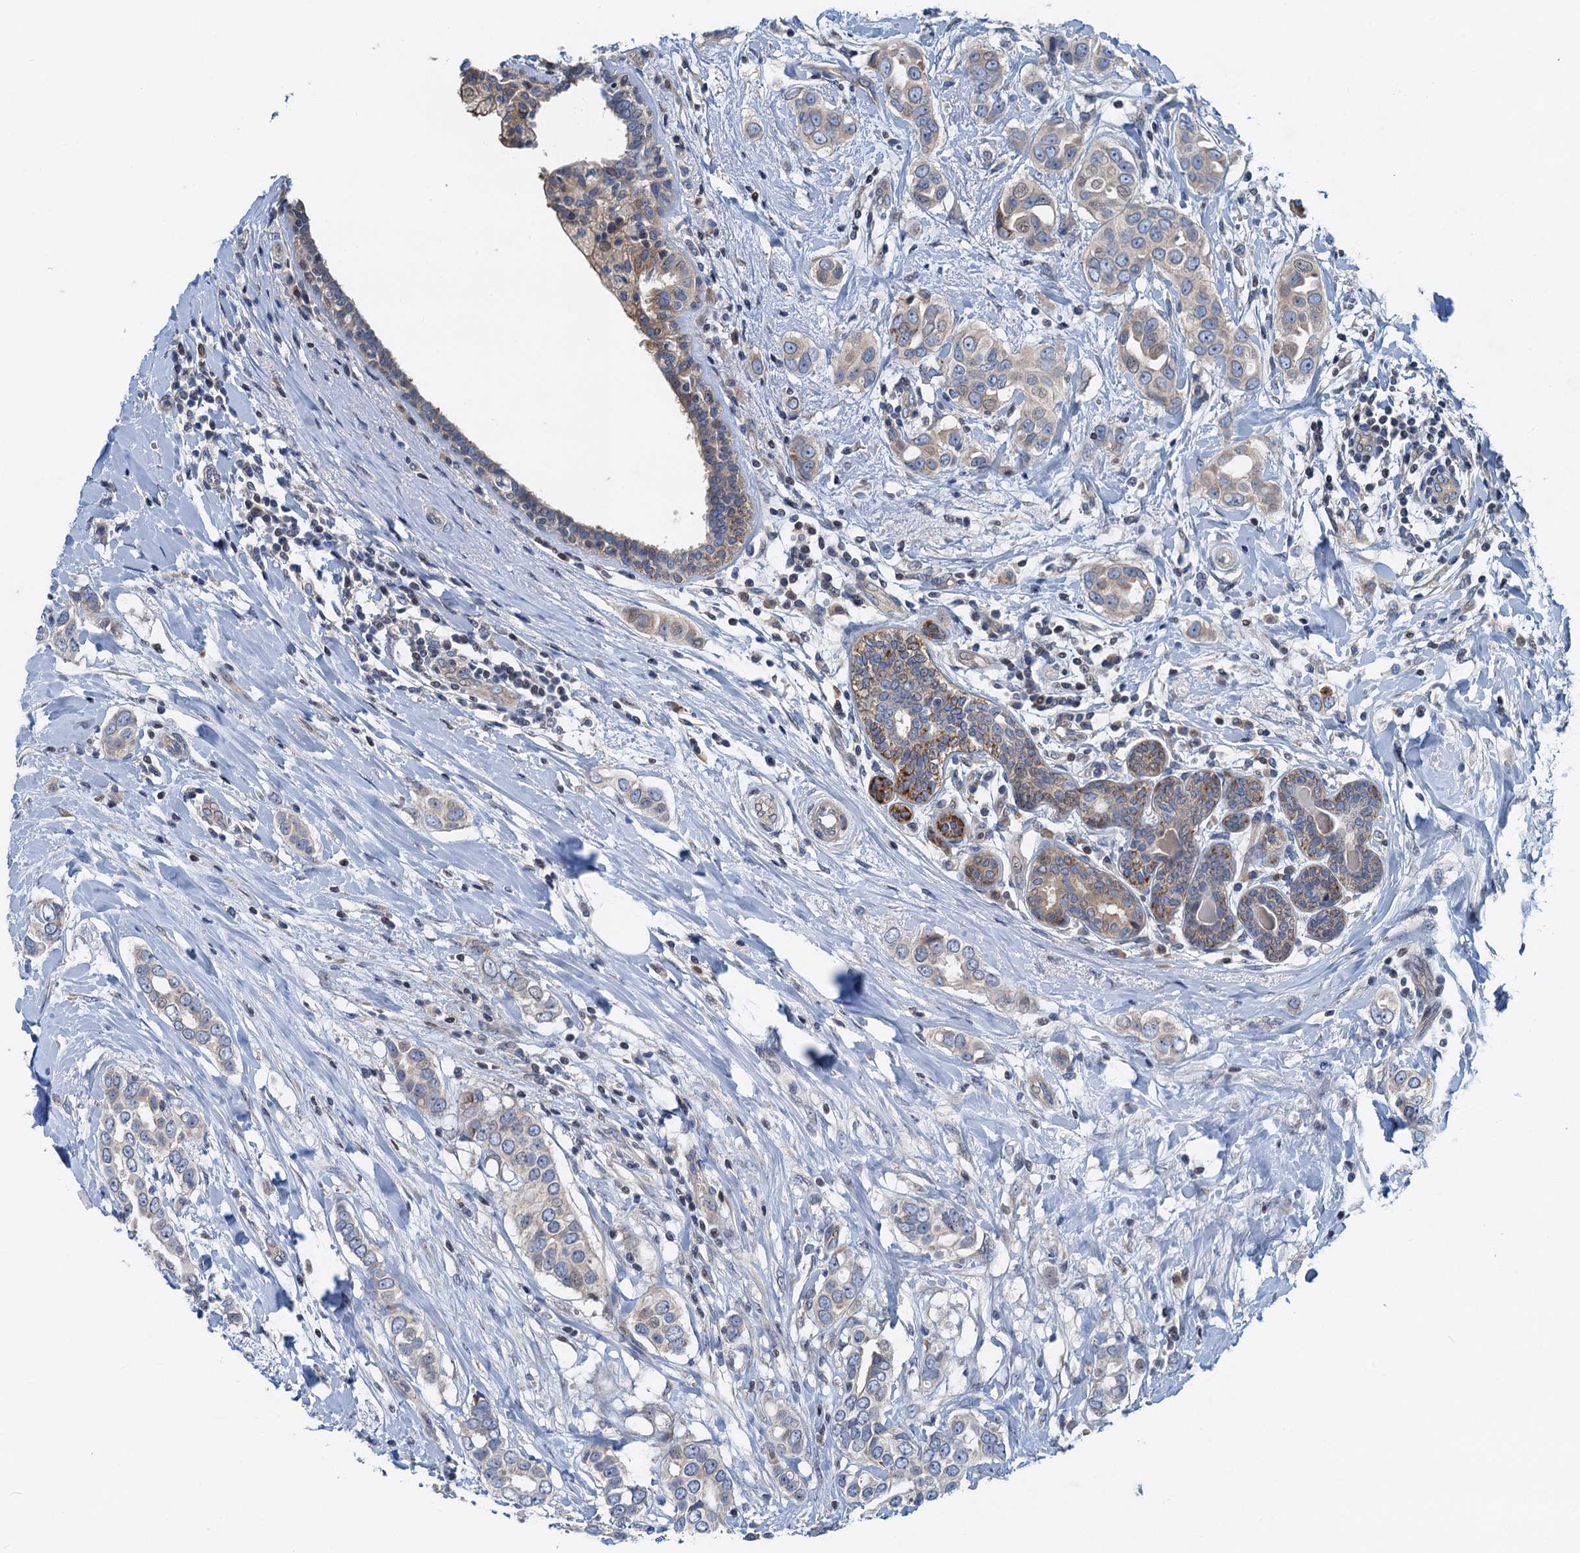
{"staining": {"intensity": "weak", "quantity": "<25%", "location": "cytoplasmic/membranous"}, "tissue": "breast cancer", "cell_type": "Tumor cells", "image_type": "cancer", "snomed": [{"axis": "morphology", "description": "Lobular carcinoma"}, {"axis": "topography", "description": "Breast"}], "caption": "Photomicrograph shows no significant protein staining in tumor cells of breast lobular carcinoma.", "gene": "NBEA", "patient": {"sex": "female", "age": 51}}